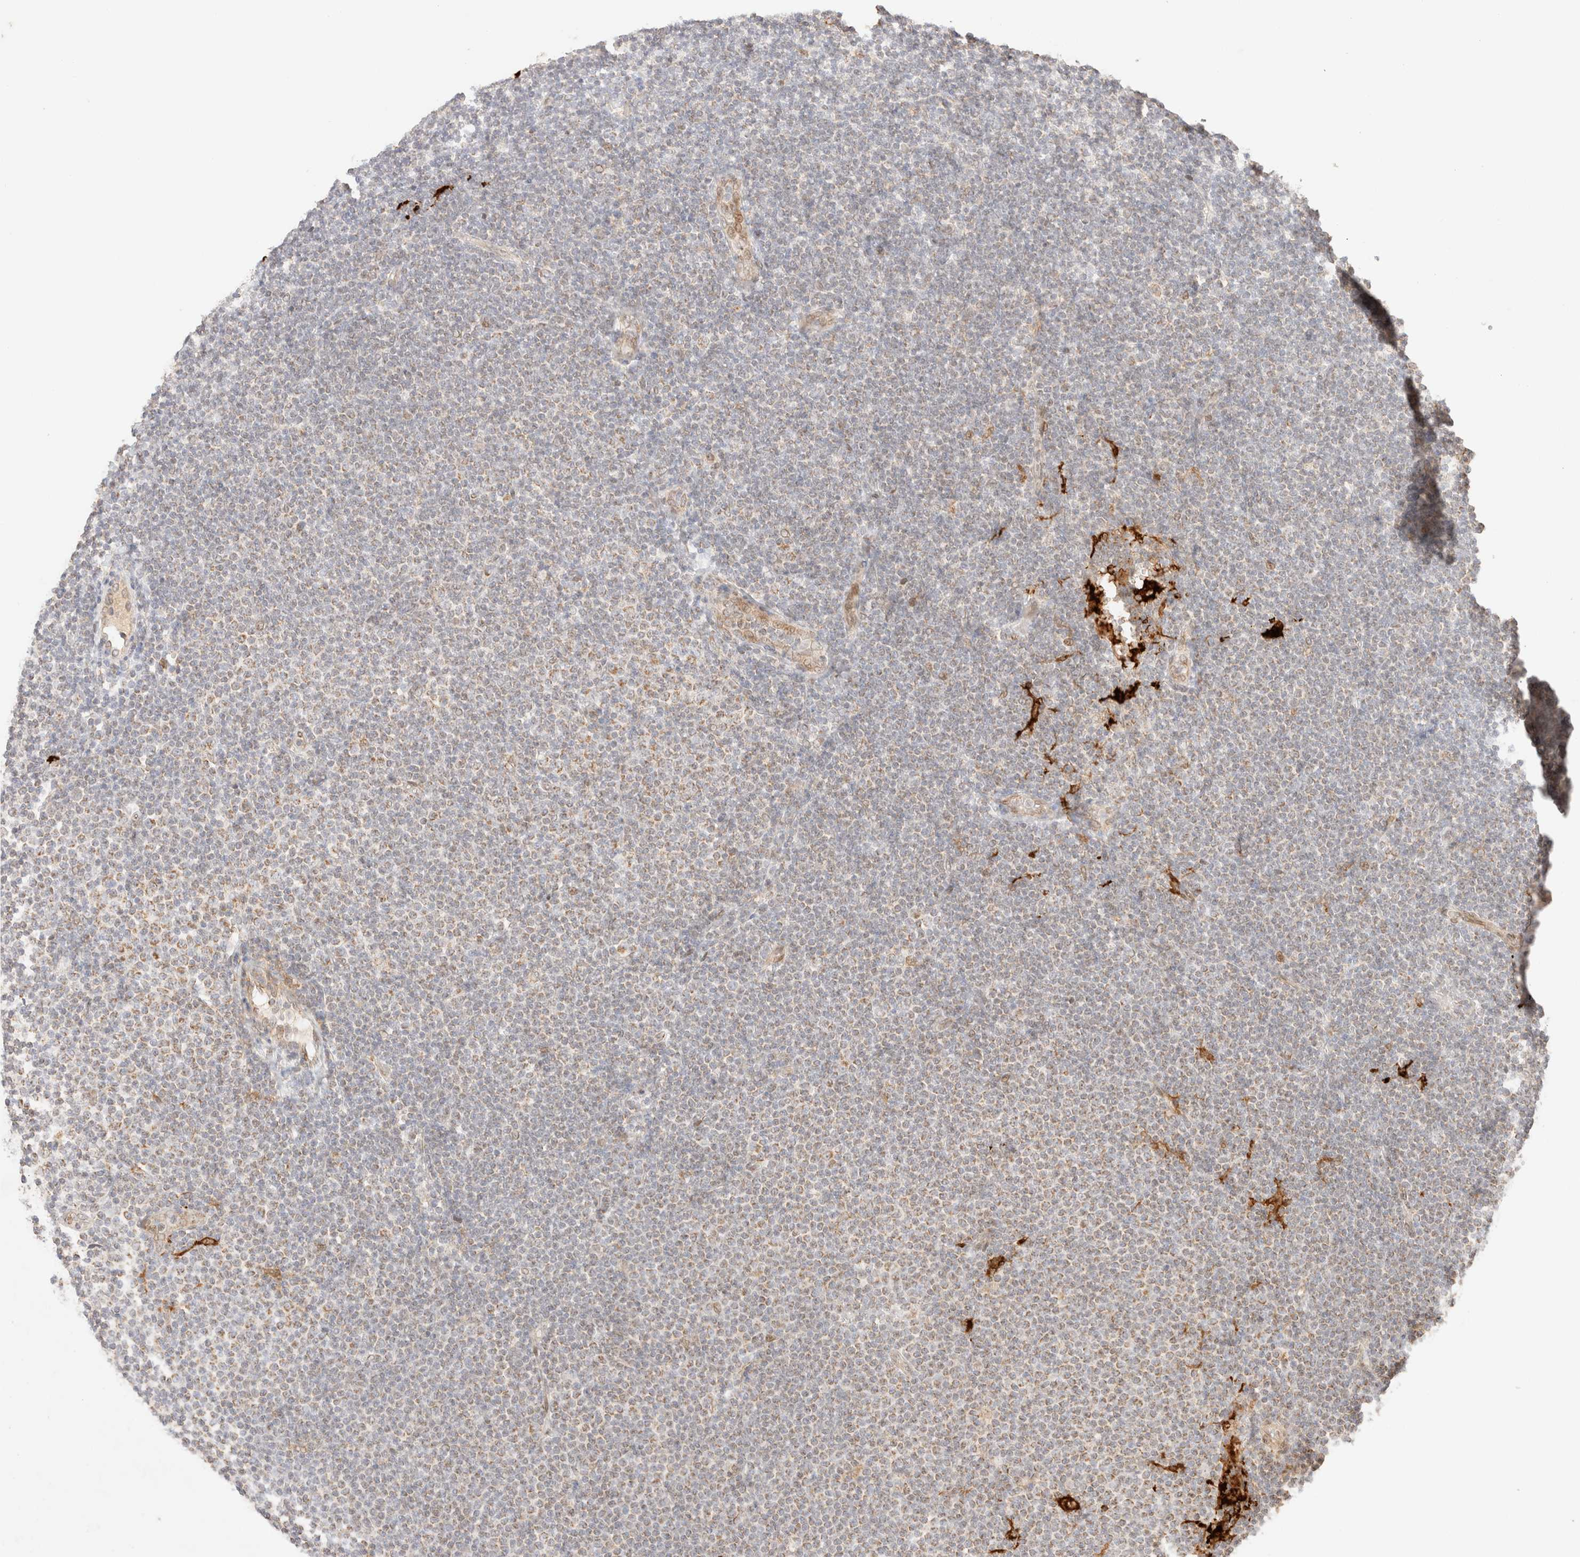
{"staining": {"intensity": "moderate", "quantity": "<25%", "location": "cytoplasmic/membranous"}, "tissue": "lymphoma", "cell_type": "Tumor cells", "image_type": "cancer", "snomed": [{"axis": "morphology", "description": "Malignant lymphoma, non-Hodgkin's type, Low grade"}, {"axis": "topography", "description": "Lymph node"}], "caption": "This is an image of IHC staining of lymphoma, which shows moderate positivity in the cytoplasmic/membranous of tumor cells.", "gene": "TACO1", "patient": {"sex": "female", "age": 53}}